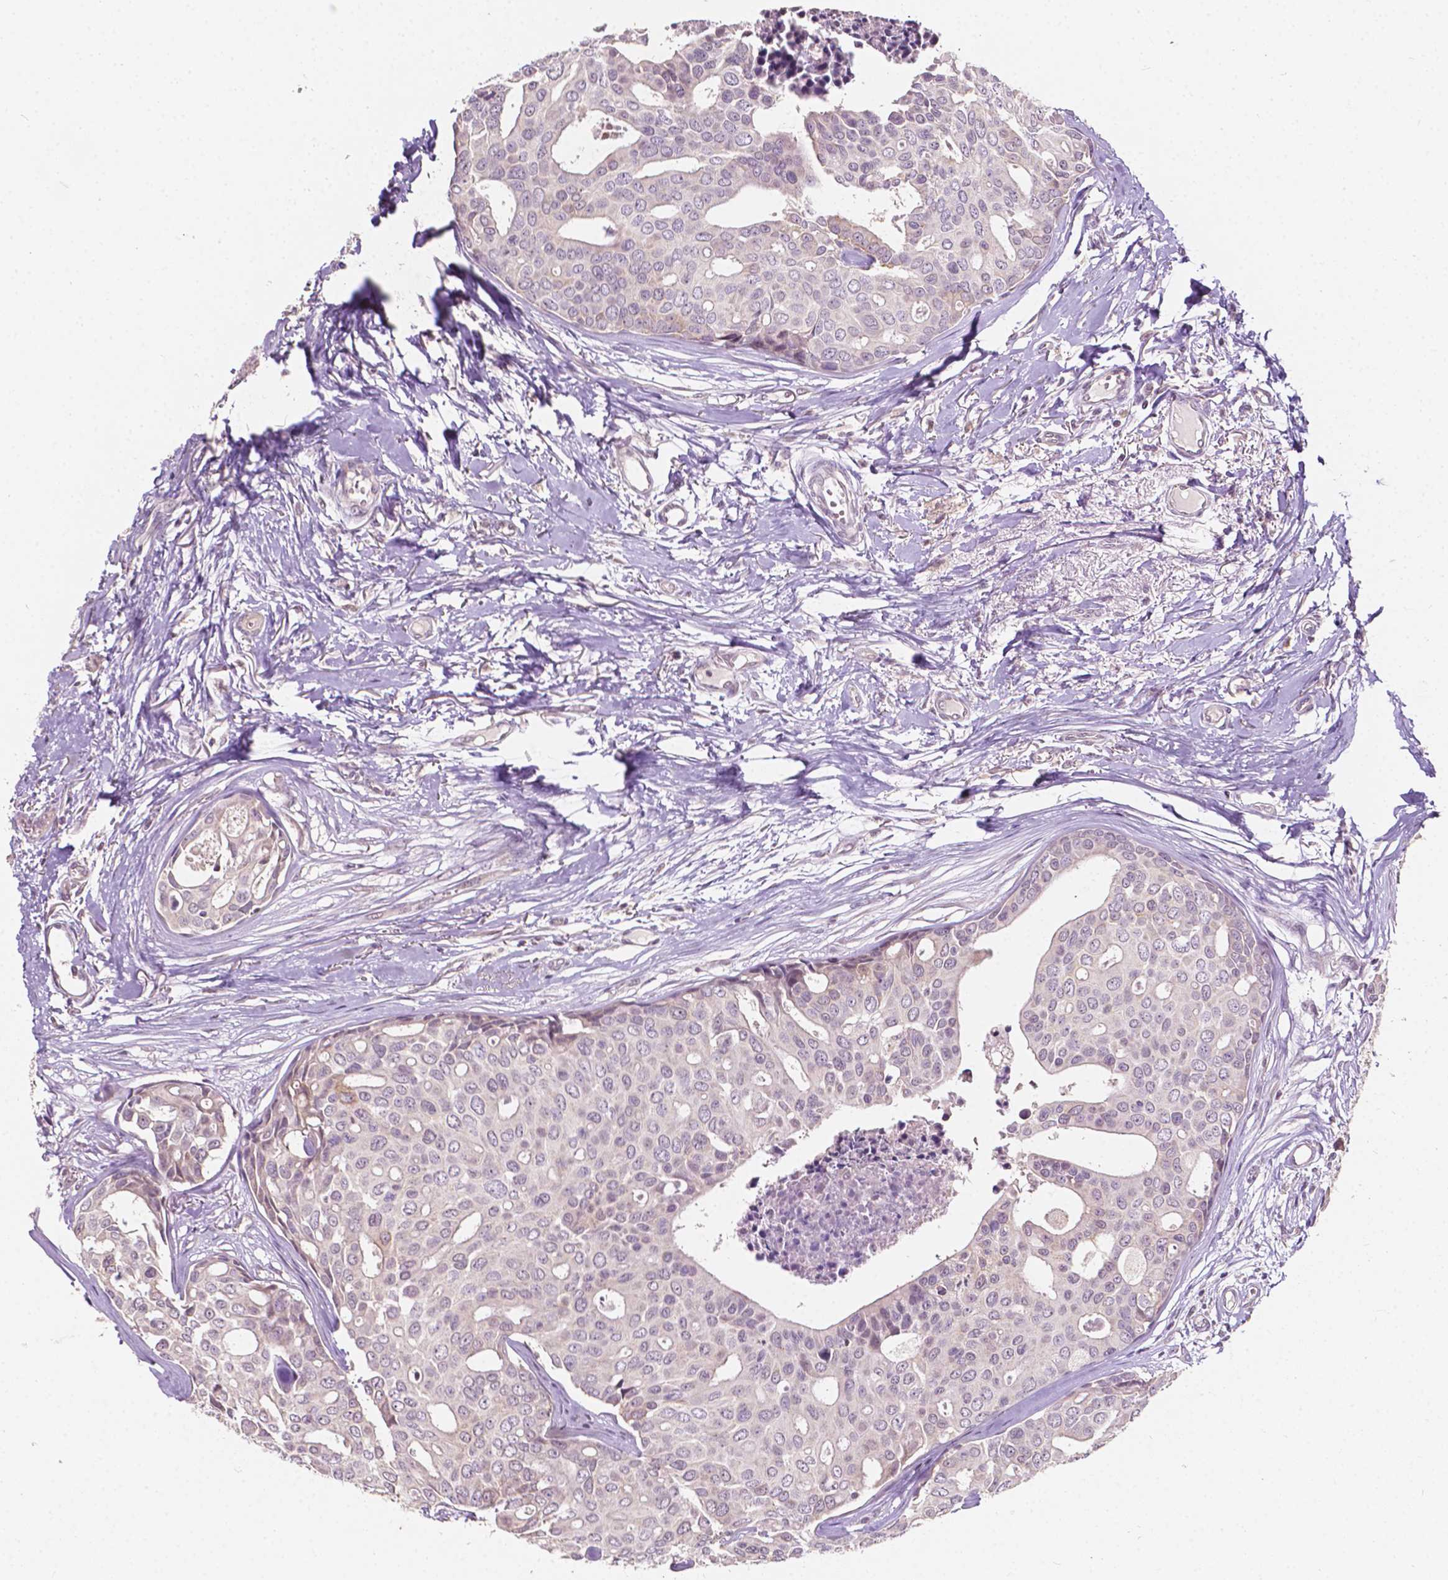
{"staining": {"intensity": "negative", "quantity": "none", "location": "none"}, "tissue": "breast cancer", "cell_type": "Tumor cells", "image_type": "cancer", "snomed": [{"axis": "morphology", "description": "Duct carcinoma"}, {"axis": "topography", "description": "Breast"}], "caption": "IHC photomicrograph of breast invasive ductal carcinoma stained for a protein (brown), which displays no positivity in tumor cells.", "gene": "NOS1AP", "patient": {"sex": "female", "age": 54}}